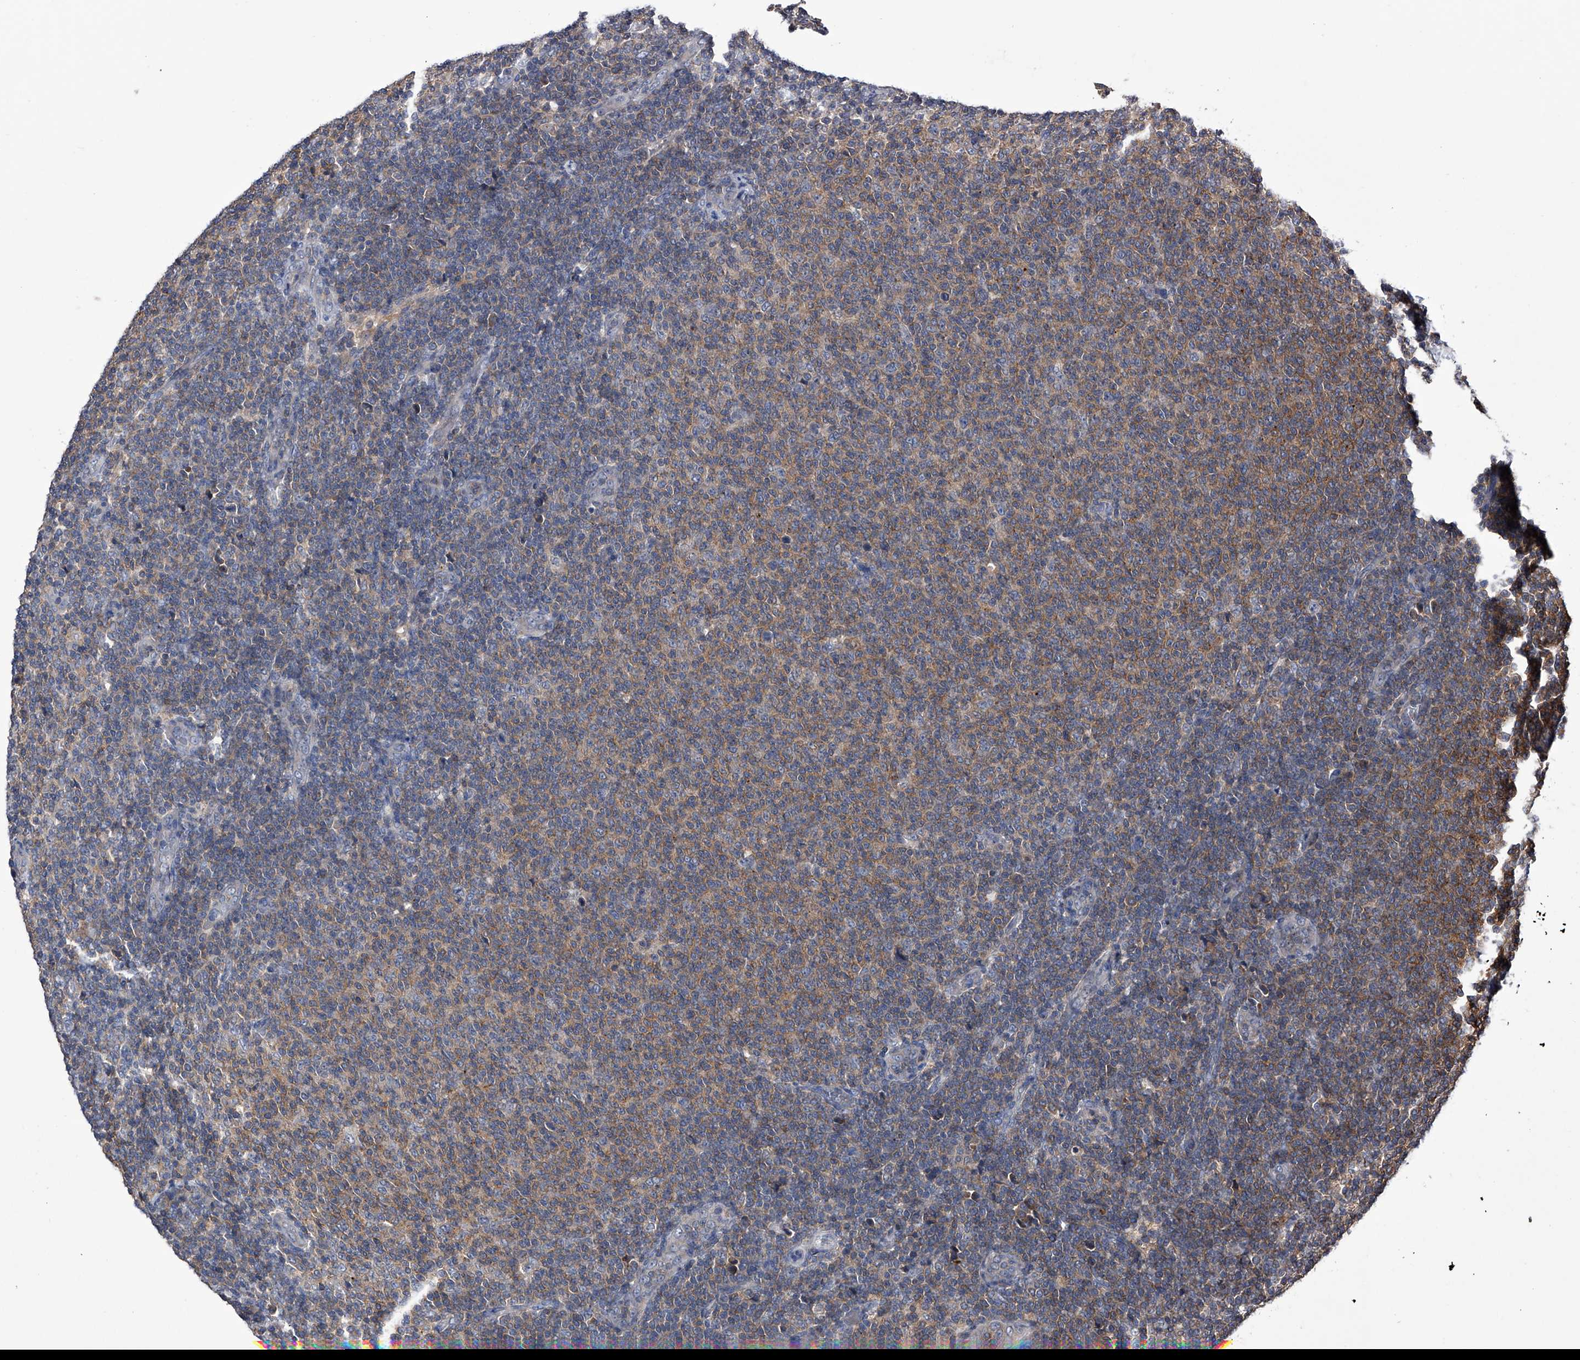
{"staining": {"intensity": "weak", "quantity": ">75%", "location": "cytoplasmic/membranous"}, "tissue": "lymphoma", "cell_type": "Tumor cells", "image_type": "cancer", "snomed": [{"axis": "morphology", "description": "Malignant lymphoma, non-Hodgkin's type, Low grade"}, {"axis": "topography", "description": "Lymph node"}], "caption": "Lymphoma tissue shows weak cytoplasmic/membranous positivity in about >75% of tumor cells Using DAB (3,3'-diaminobenzidine) (brown) and hematoxylin (blue) stains, captured at high magnification using brightfield microscopy.", "gene": "PAN3", "patient": {"sex": "male", "age": 66}}